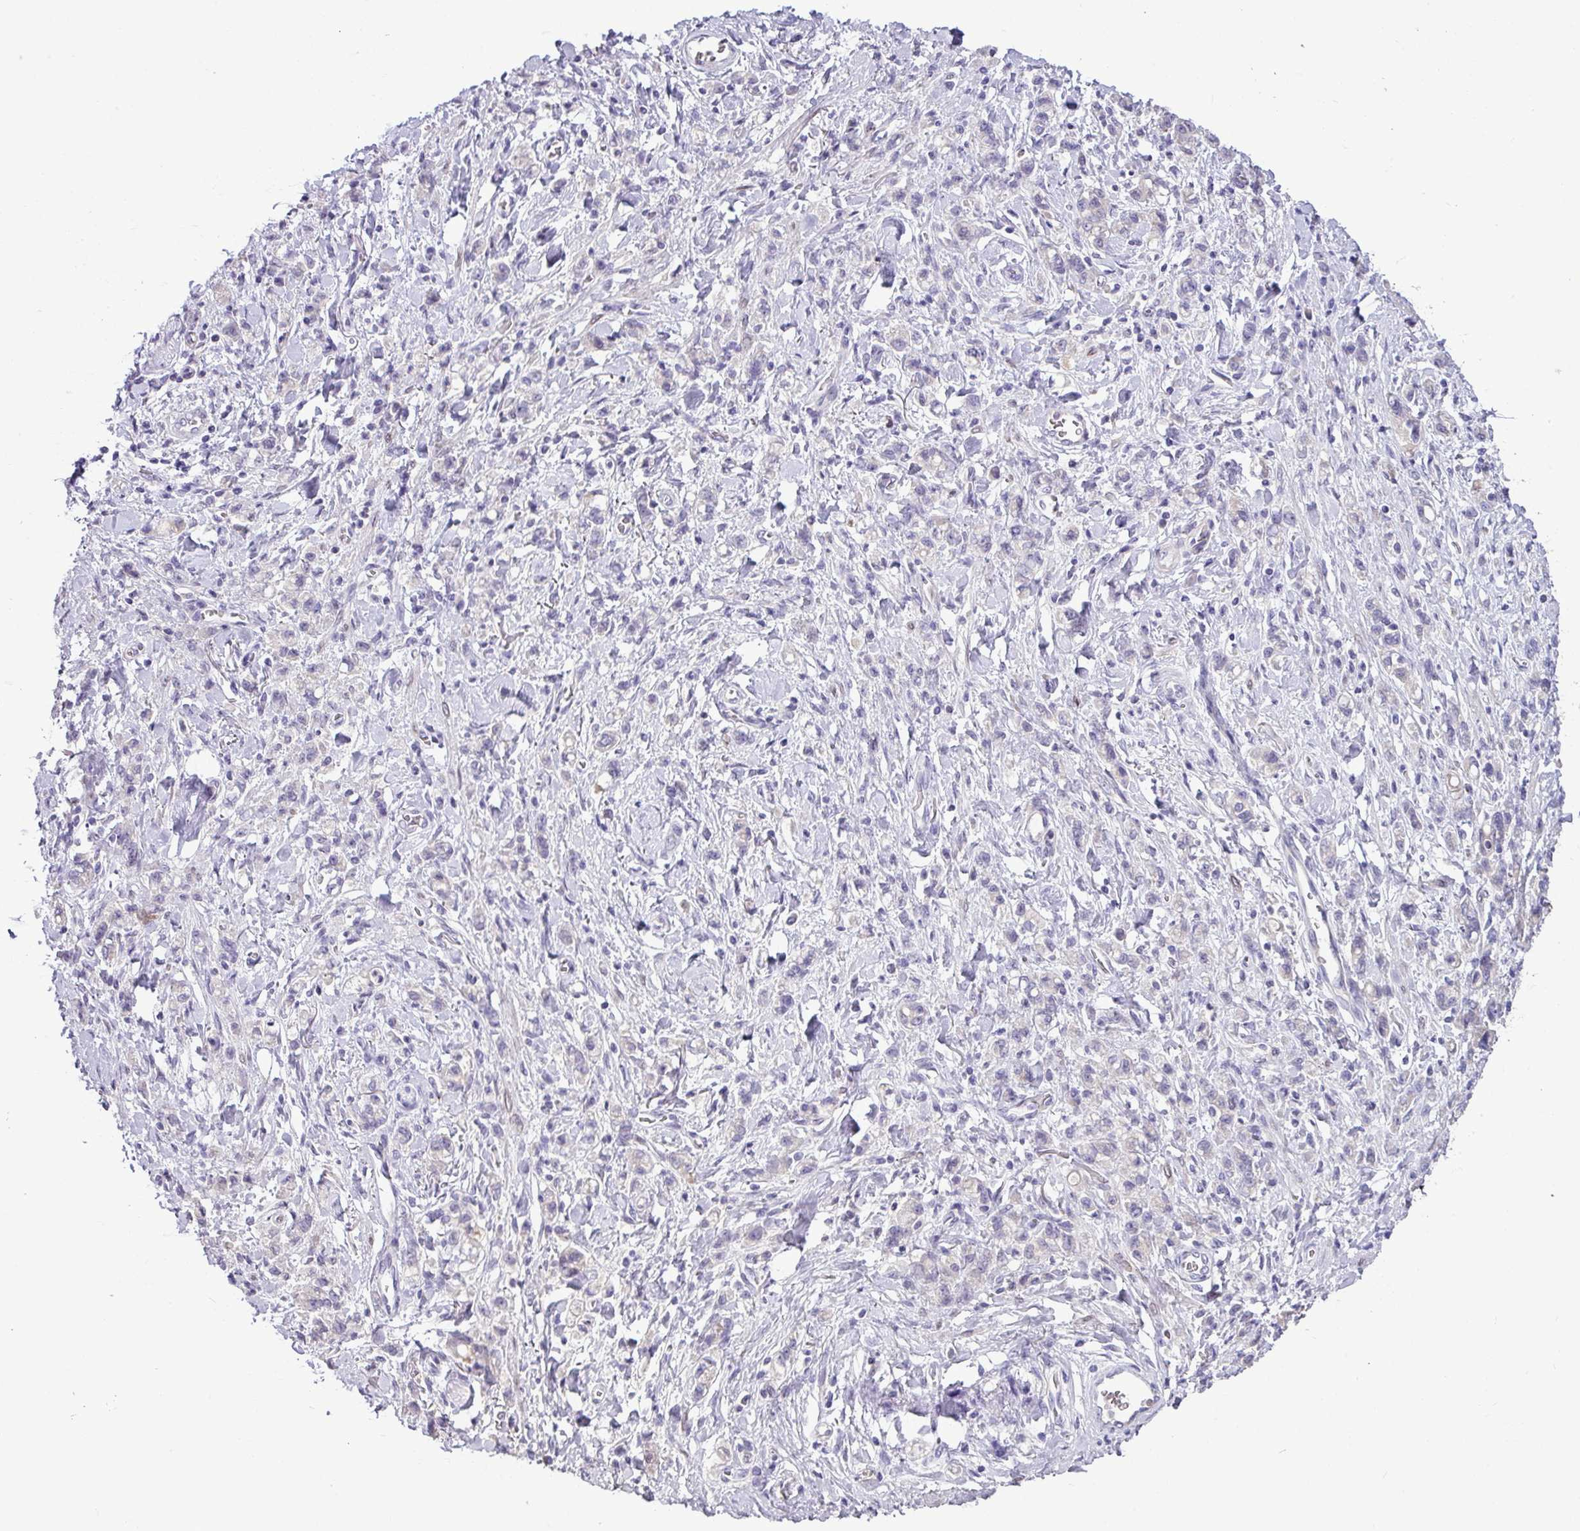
{"staining": {"intensity": "negative", "quantity": "none", "location": "cytoplasmic/membranous"}, "tissue": "stomach cancer", "cell_type": "Tumor cells", "image_type": "cancer", "snomed": [{"axis": "morphology", "description": "Adenocarcinoma, NOS"}, {"axis": "topography", "description": "Stomach"}], "caption": "Immunohistochemistry photomicrograph of adenocarcinoma (stomach) stained for a protein (brown), which exhibits no positivity in tumor cells.", "gene": "PNLDC1", "patient": {"sex": "male", "age": 77}}